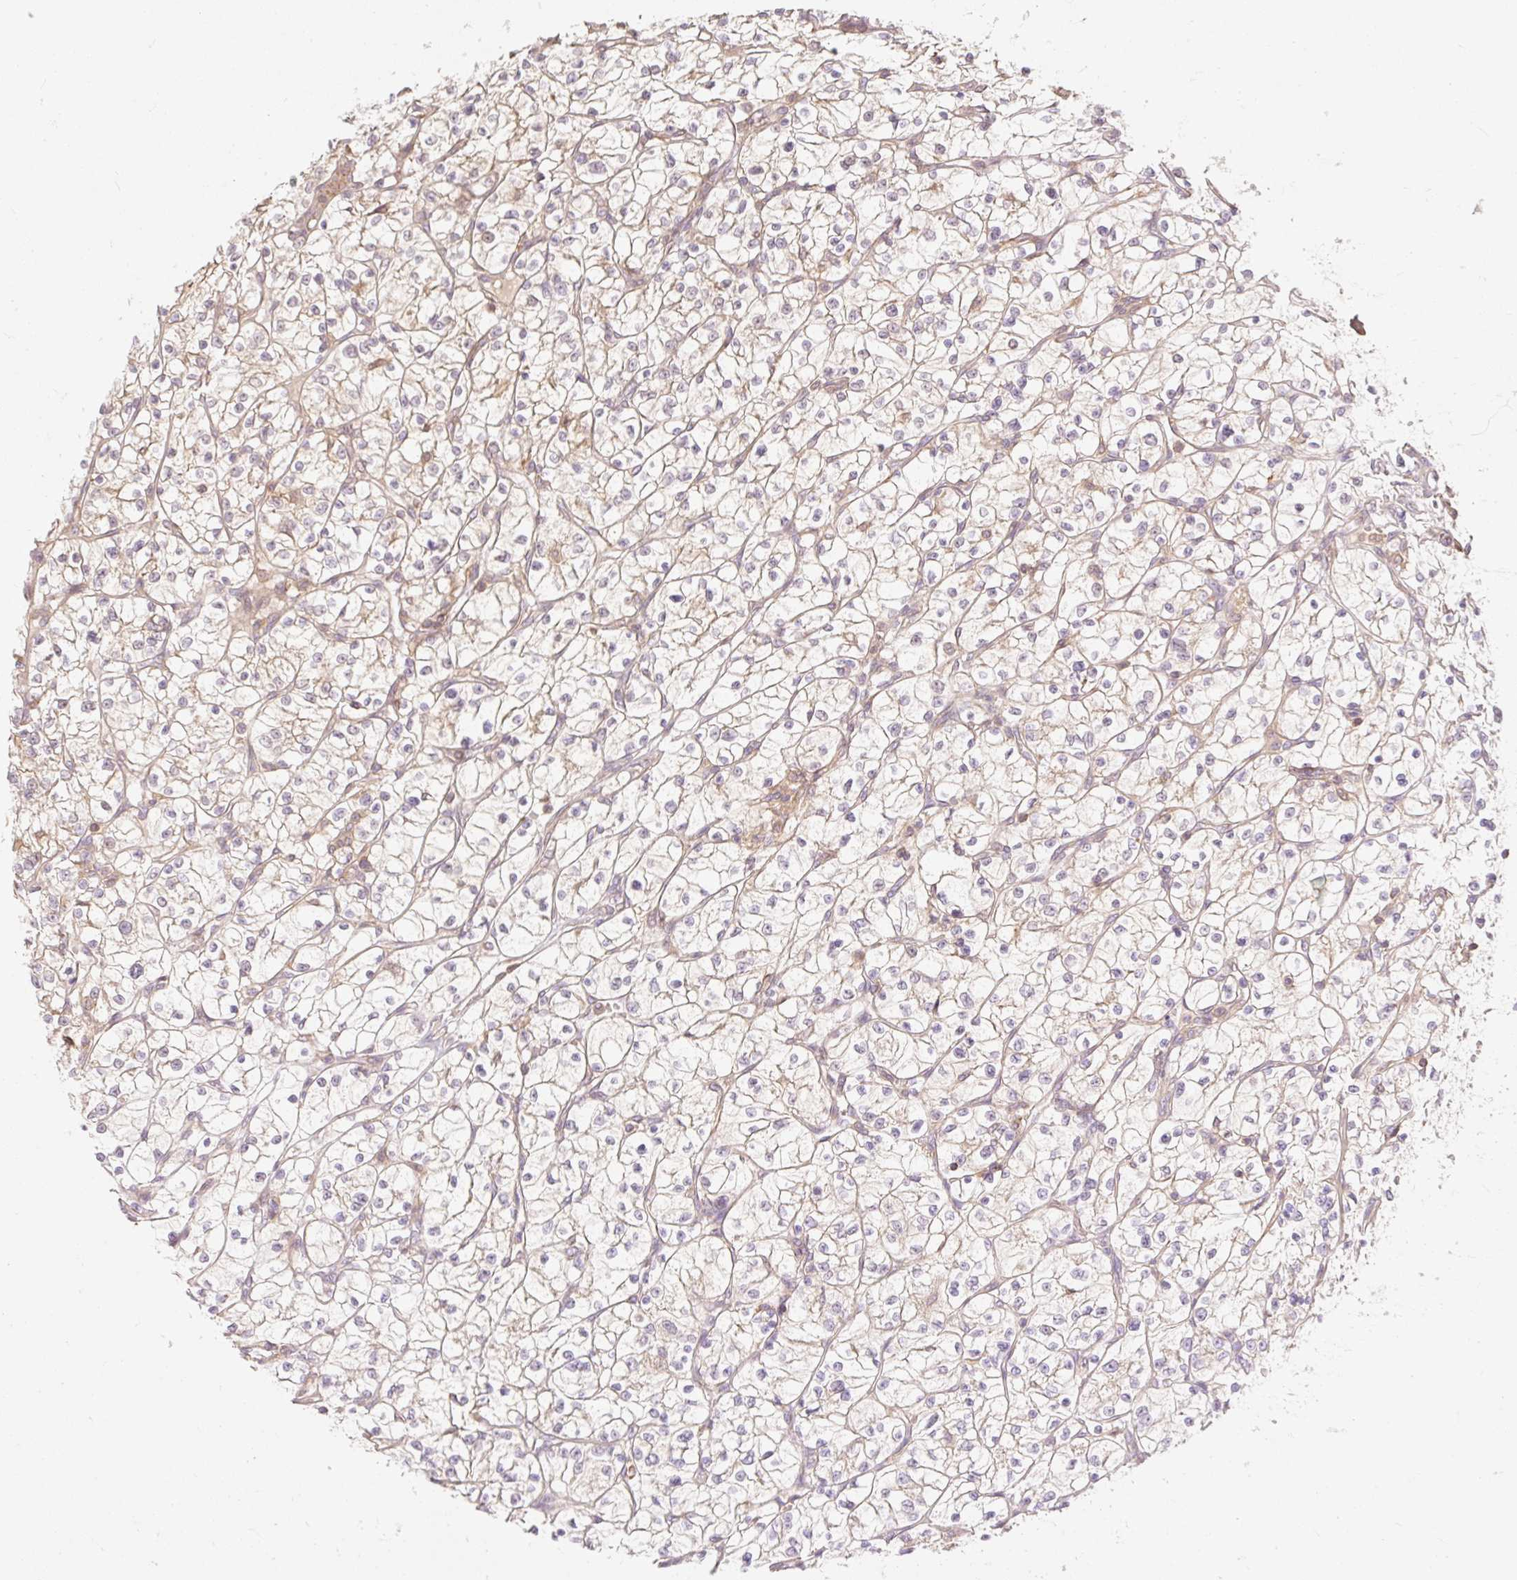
{"staining": {"intensity": "weak", "quantity": "25%-75%", "location": "cytoplasmic/membranous"}, "tissue": "renal cancer", "cell_type": "Tumor cells", "image_type": "cancer", "snomed": [{"axis": "morphology", "description": "Adenocarcinoma, NOS"}, {"axis": "topography", "description": "Kidney"}], "caption": "A micrograph of human renal cancer (adenocarcinoma) stained for a protein reveals weak cytoplasmic/membranous brown staining in tumor cells.", "gene": "EMC10", "patient": {"sex": "female", "age": 64}}